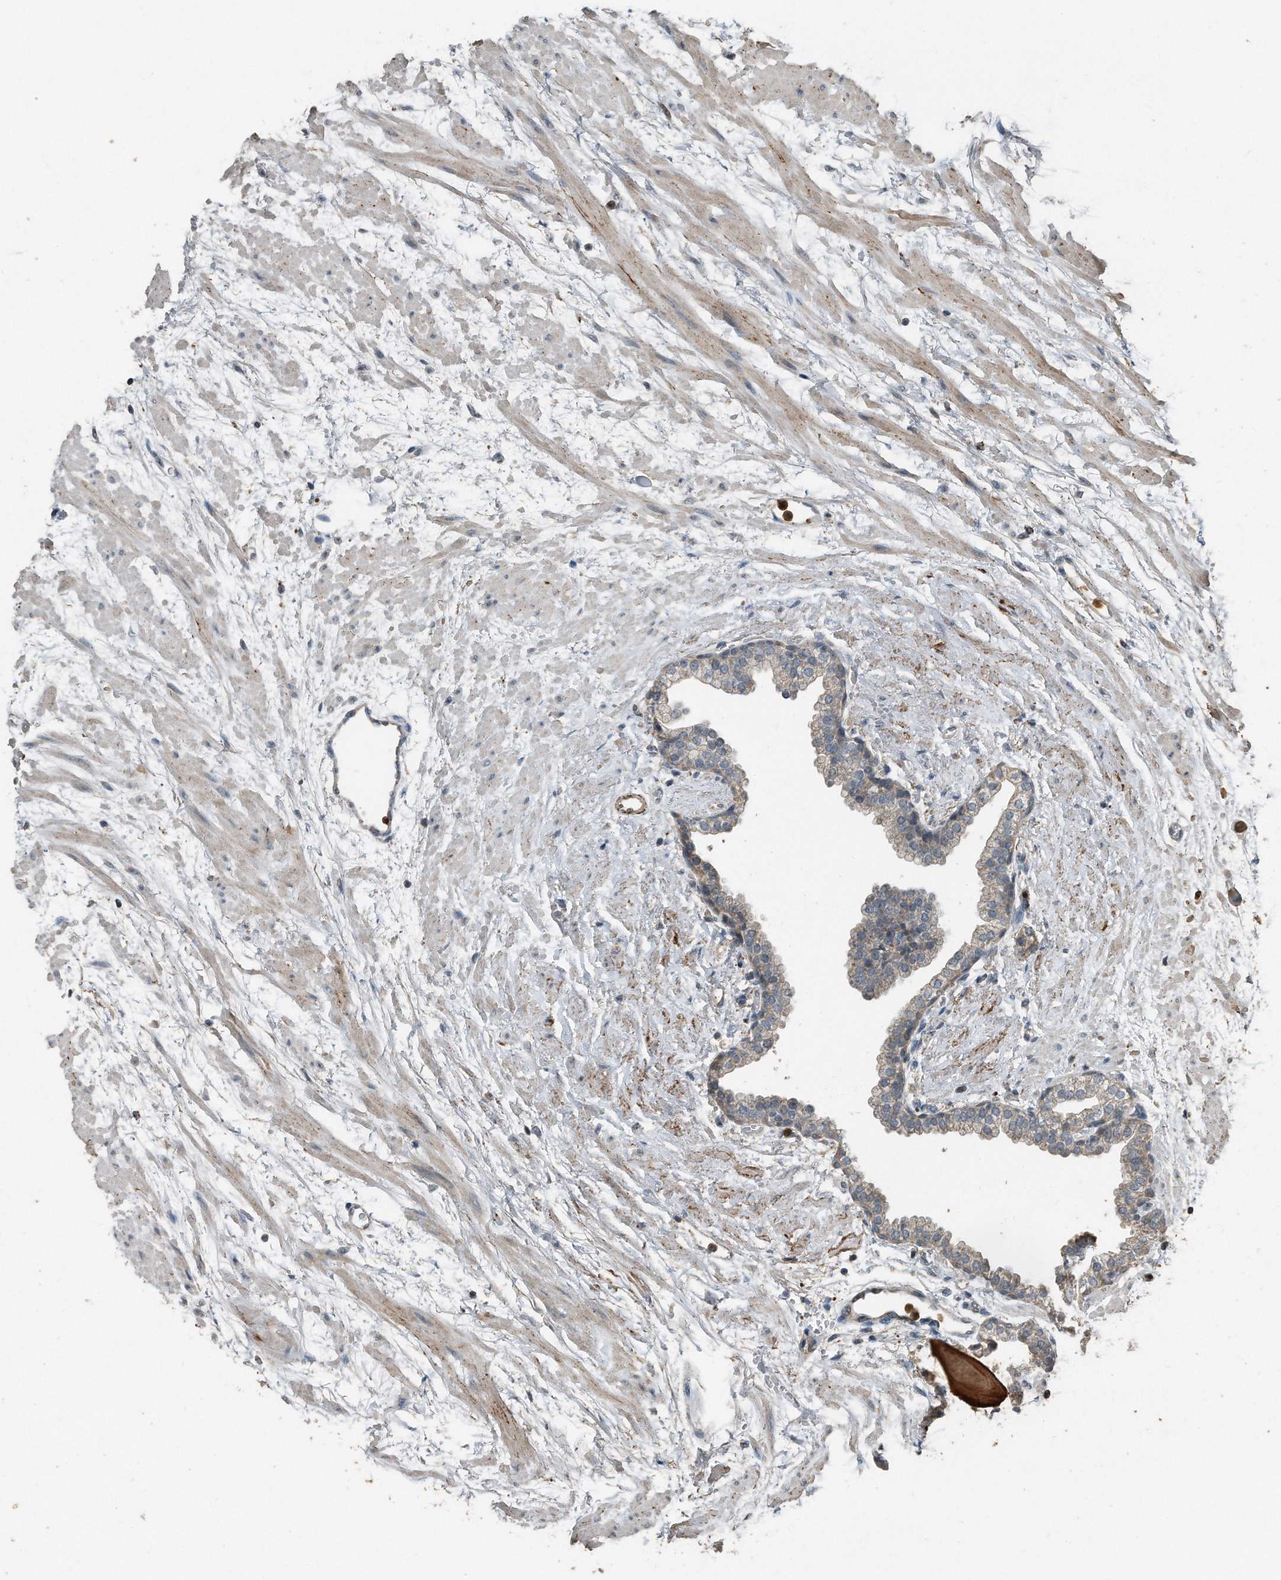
{"staining": {"intensity": "weak", "quantity": "<25%", "location": "cytoplasmic/membranous"}, "tissue": "prostate", "cell_type": "Glandular cells", "image_type": "normal", "snomed": [{"axis": "morphology", "description": "Normal tissue, NOS"}, {"axis": "topography", "description": "Prostate"}], "caption": "This is an immunohistochemistry (IHC) histopathology image of unremarkable human prostate. There is no expression in glandular cells.", "gene": "C9", "patient": {"sex": "male", "age": 48}}